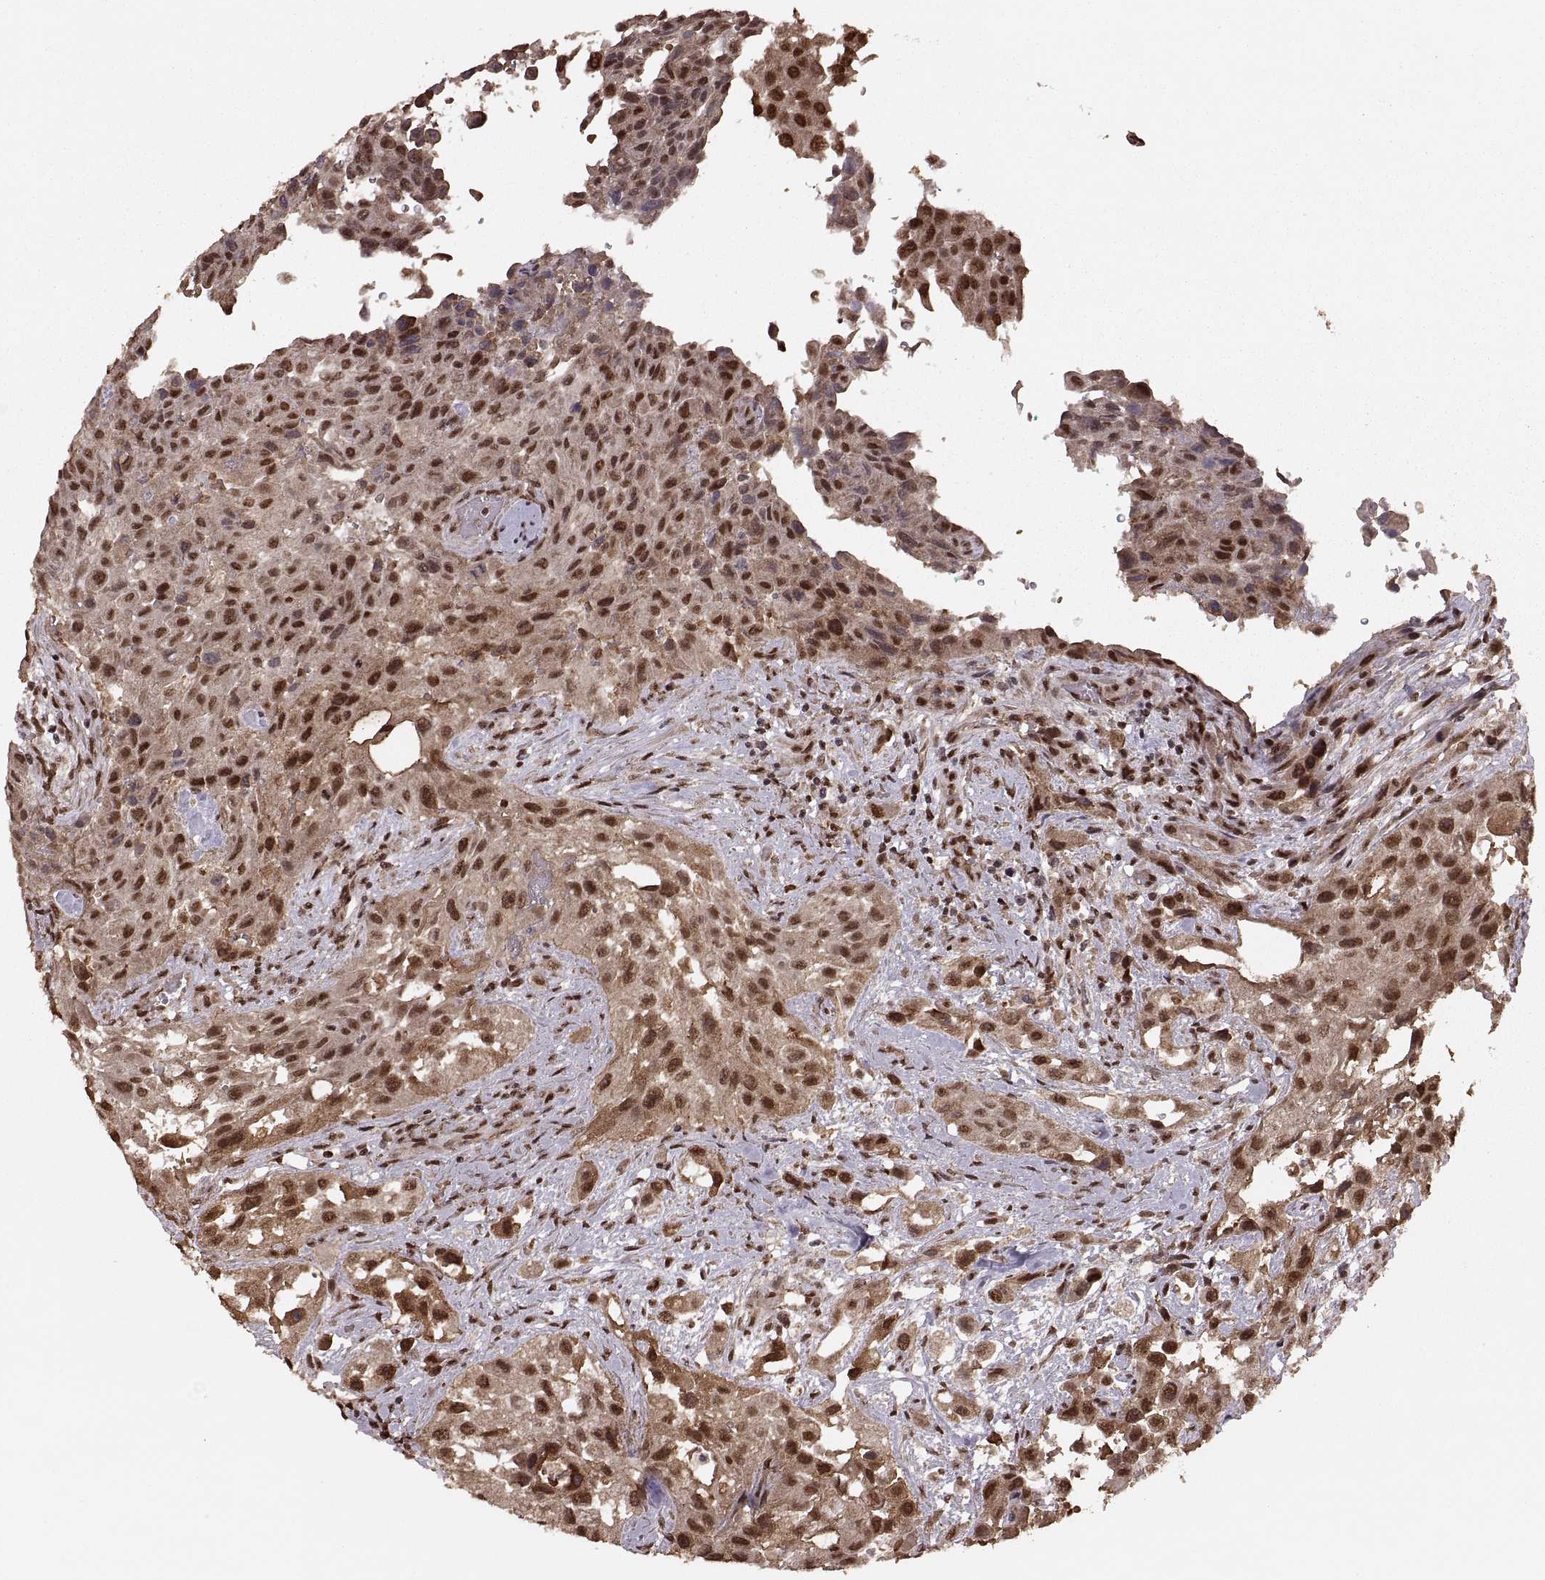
{"staining": {"intensity": "strong", "quantity": ">75%", "location": "cytoplasmic/membranous,nuclear"}, "tissue": "urothelial cancer", "cell_type": "Tumor cells", "image_type": "cancer", "snomed": [{"axis": "morphology", "description": "Urothelial carcinoma, High grade"}, {"axis": "topography", "description": "Urinary bladder"}], "caption": "Immunohistochemistry photomicrograph of neoplastic tissue: human high-grade urothelial carcinoma stained using immunohistochemistry reveals high levels of strong protein expression localized specifically in the cytoplasmic/membranous and nuclear of tumor cells, appearing as a cytoplasmic/membranous and nuclear brown color.", "gene": "RFT1", "patient": {"sex": "male", "age": 79}}